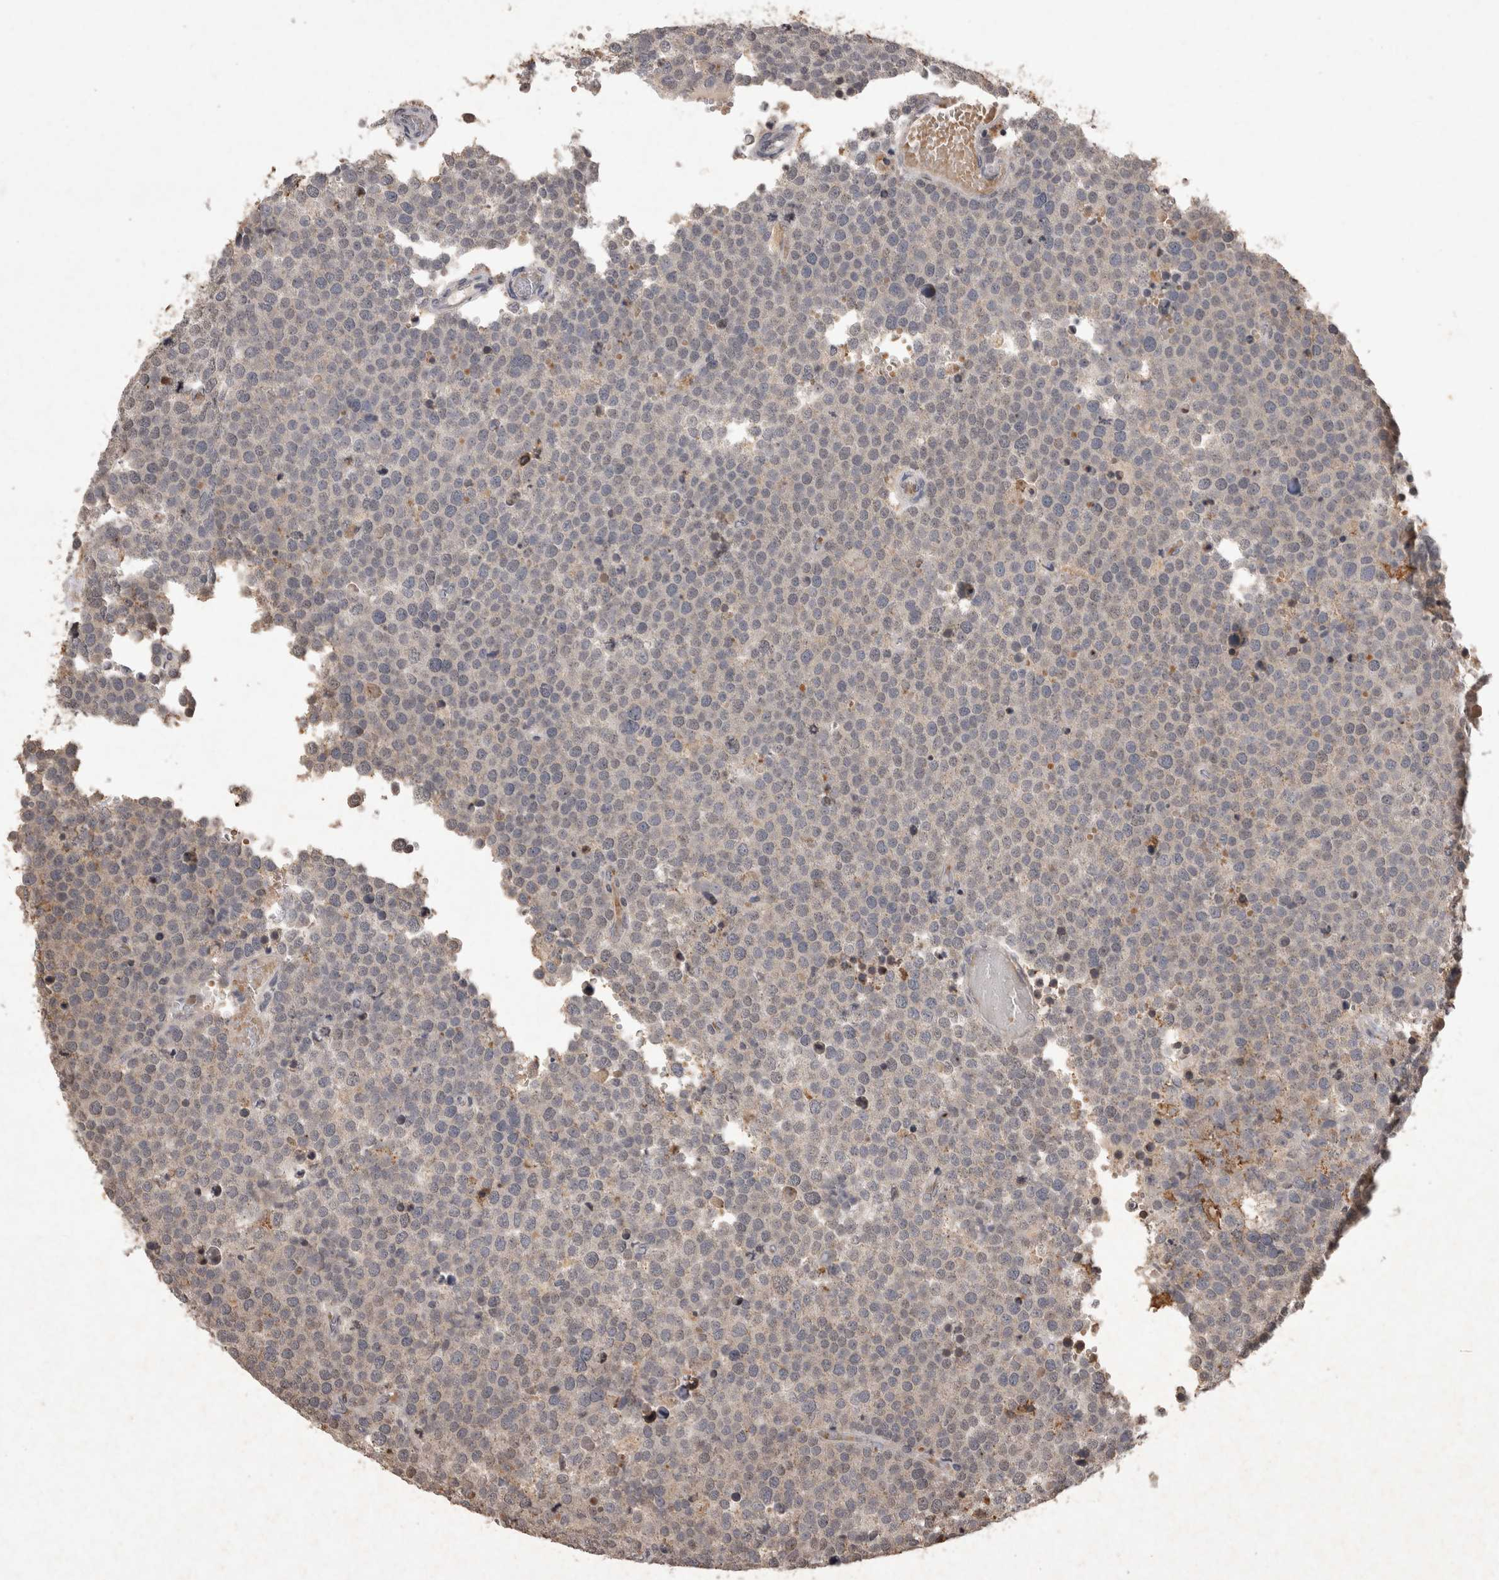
{"staining": {"intensity": "negative", "quantity": "none", "location": "none"}, "tissue": "testis cancer", "cell_type": "Tumor cells", "image_type": "cancer", "snomed": [{"axis": "morphology", "description": "Seminoma, NOS"}, {"axis": "topography", "description": "Testis"}], "caption": "Immunohistochemistry (IHC) micrograph of testis cancer stained for a protein (brown), which demonstrates no expression in tumor cells.", "gene": "HRK", "patient": {"sex": "male", "age": 71}}